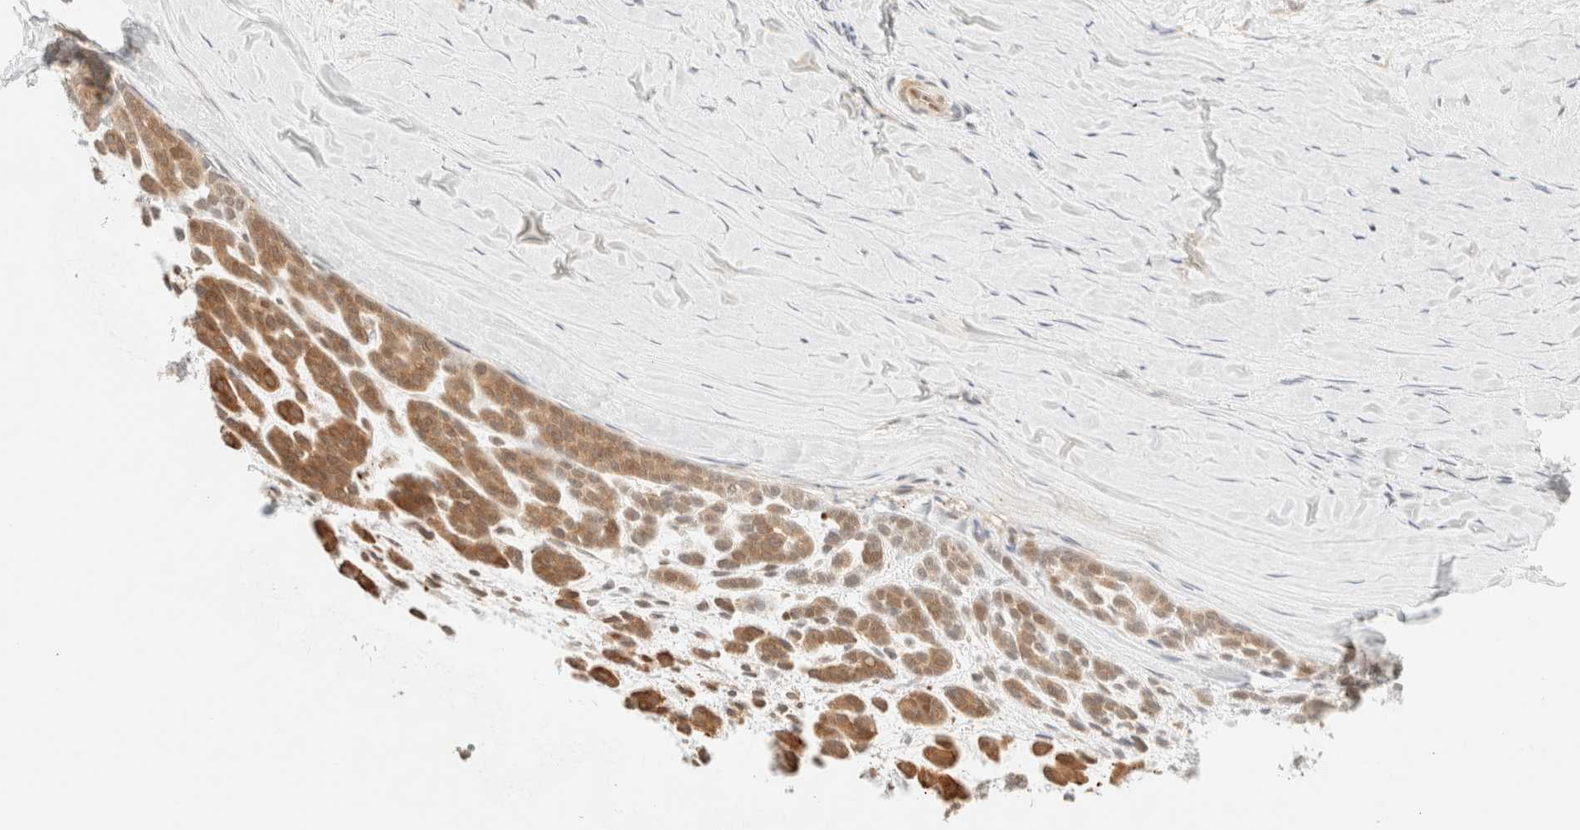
{"staining": {"intensity": "moderate", "quantity": ">75%", "location": "cytoplasmic/membranous"}, "tissue": "head and neck cancer", "cell_type": "Tumor cells", "image_type": "cancer", "snomed": [{"axis": "morphology", "description": "Adenocarcinoma, NOS"}, {"axis": "morphology", "description": "Adenoma, NOS"}, {"axis": "topography", "description": "Head-Neck"}], "caption": "A histopathology image of head and neck cancer stained for a protein shows moderate cytoplasmic/membranous brown staining in tumor cells.", "gene": "TSR1", "patient": {"sex": "female", "age": 55}}